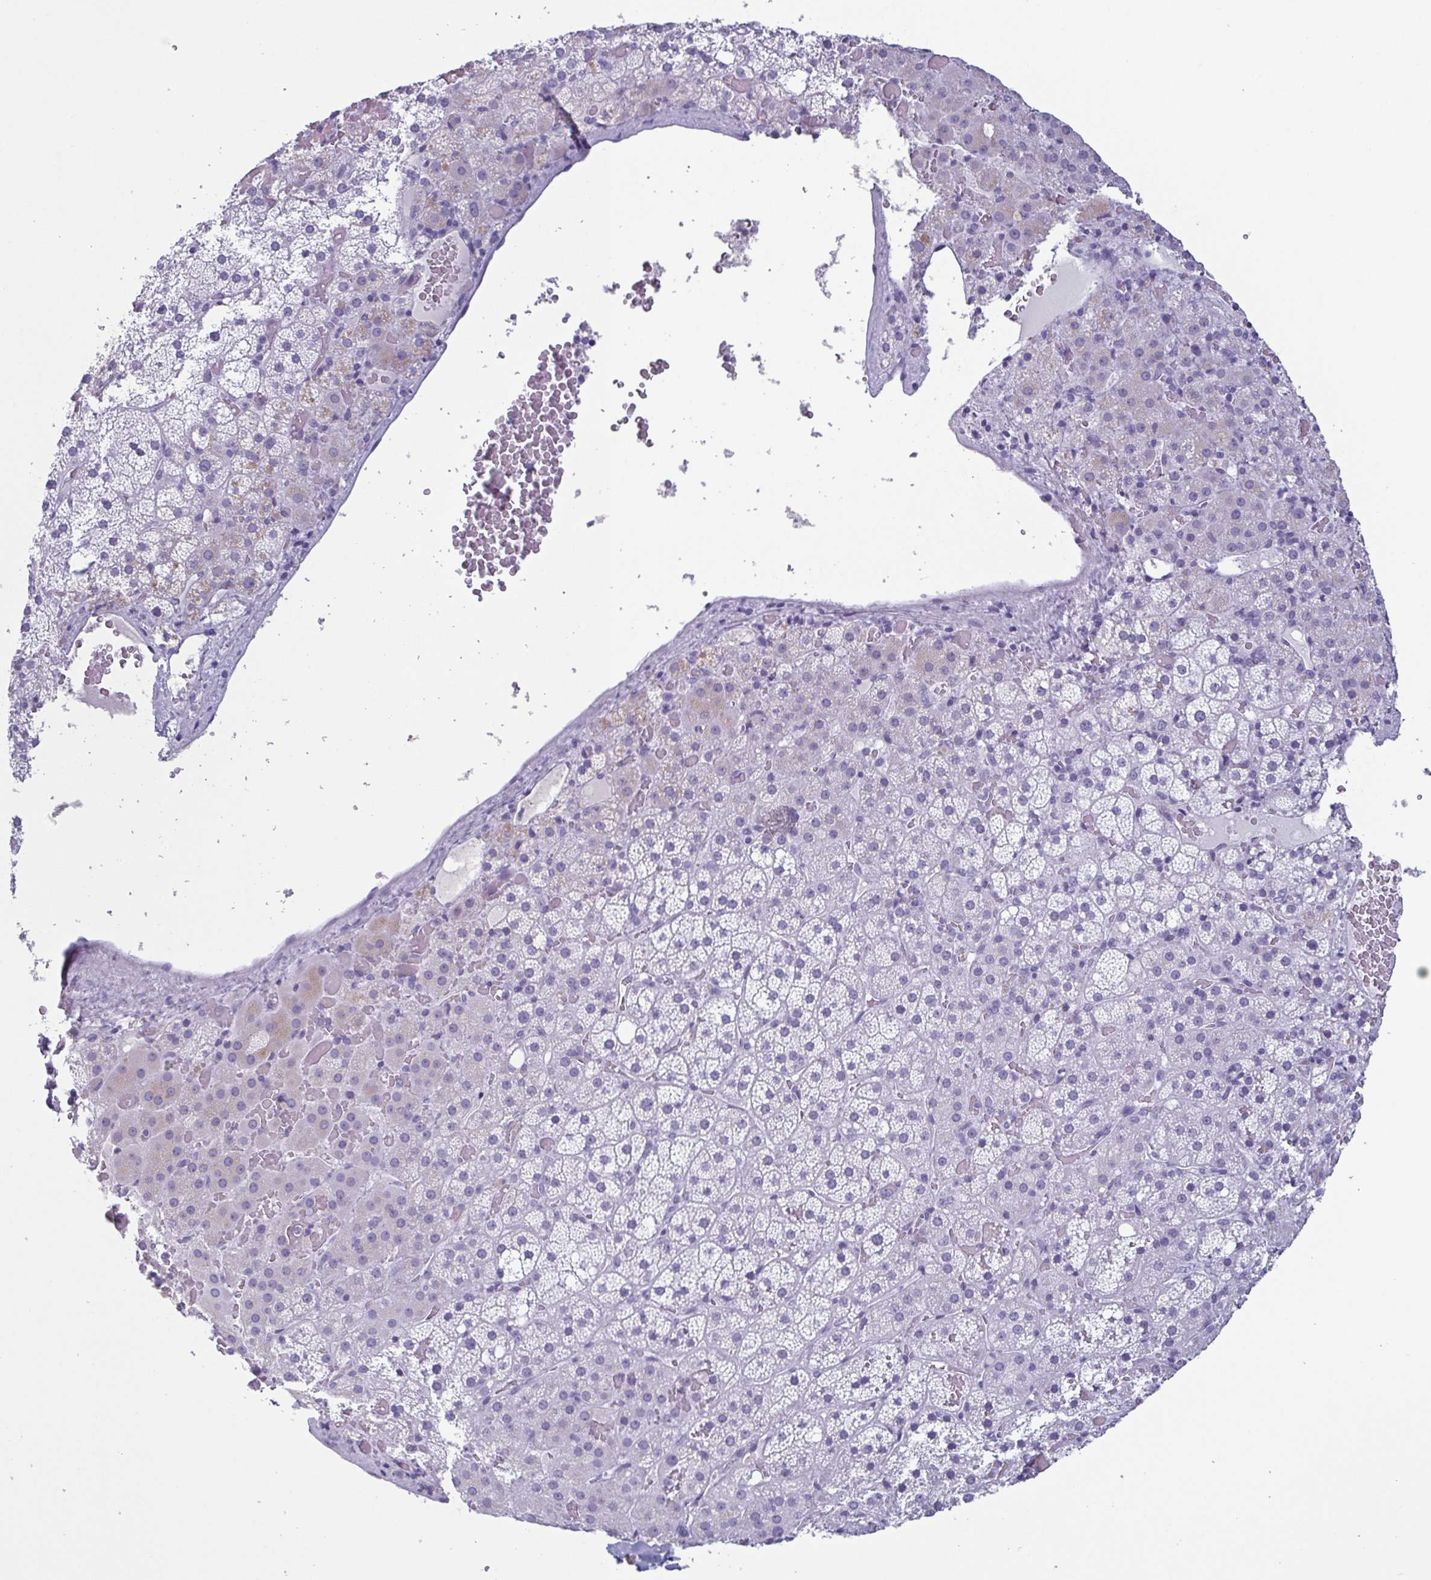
{"staining": {"intensity": "negative", "quantity": "none", "location": "none"}, "tissue": "adrenal gland", "cell_type": "Glandular cells", "image_type": "normal", "snomed": [{"axis": "morphology", "description": "Normal tissue, NOS"}, {"axis": "topography", "description": "Adrenal gland"}], "caption": "This photomicrograph is of unremarkable adrenal gland stained with IHC to label a protein in brown with the nuclei are counter-stained blue. There is no staining in glandular cells.", "gene": "KRT10", "patient": {"sex": "male", "age": 53}}